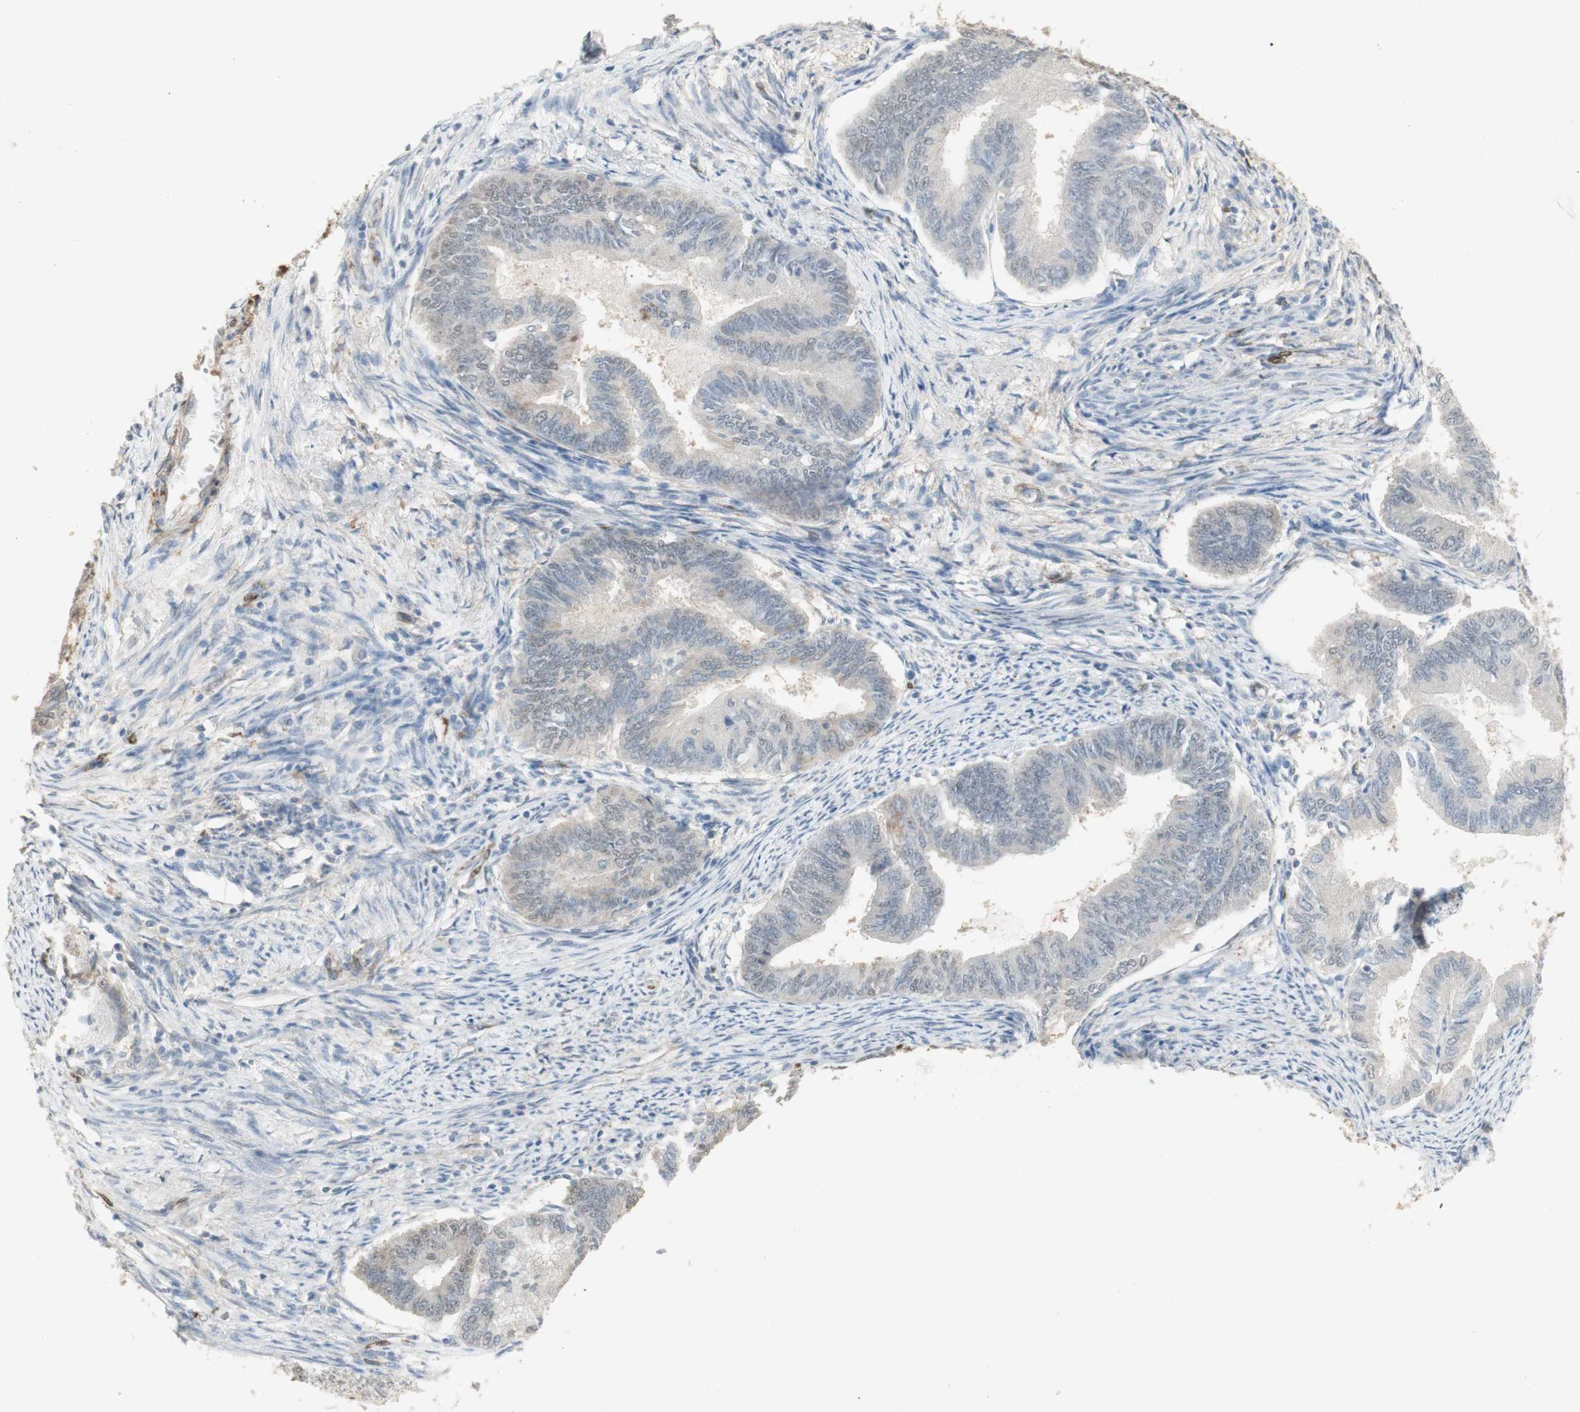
{"staining": {"intensity": "negative", "quantity": "none", "location": "none"}, "tissue": "endometrial cancer", "cell_type": "Tumor cells", "image_type": "cancer", "snomed": [{"axis": "morphology", "description": "Adenocarcinoma, NOS"}, {"axis": "topography", "description": "Endometrium"}], "caption": "Endometrial adenocarcinoma stained for a protein using immunohistochemistry (IHC) demonstrates no positivity tumor cells.", "gene": "MUC3A", "patient": {"sex": "female", "age": 86}}